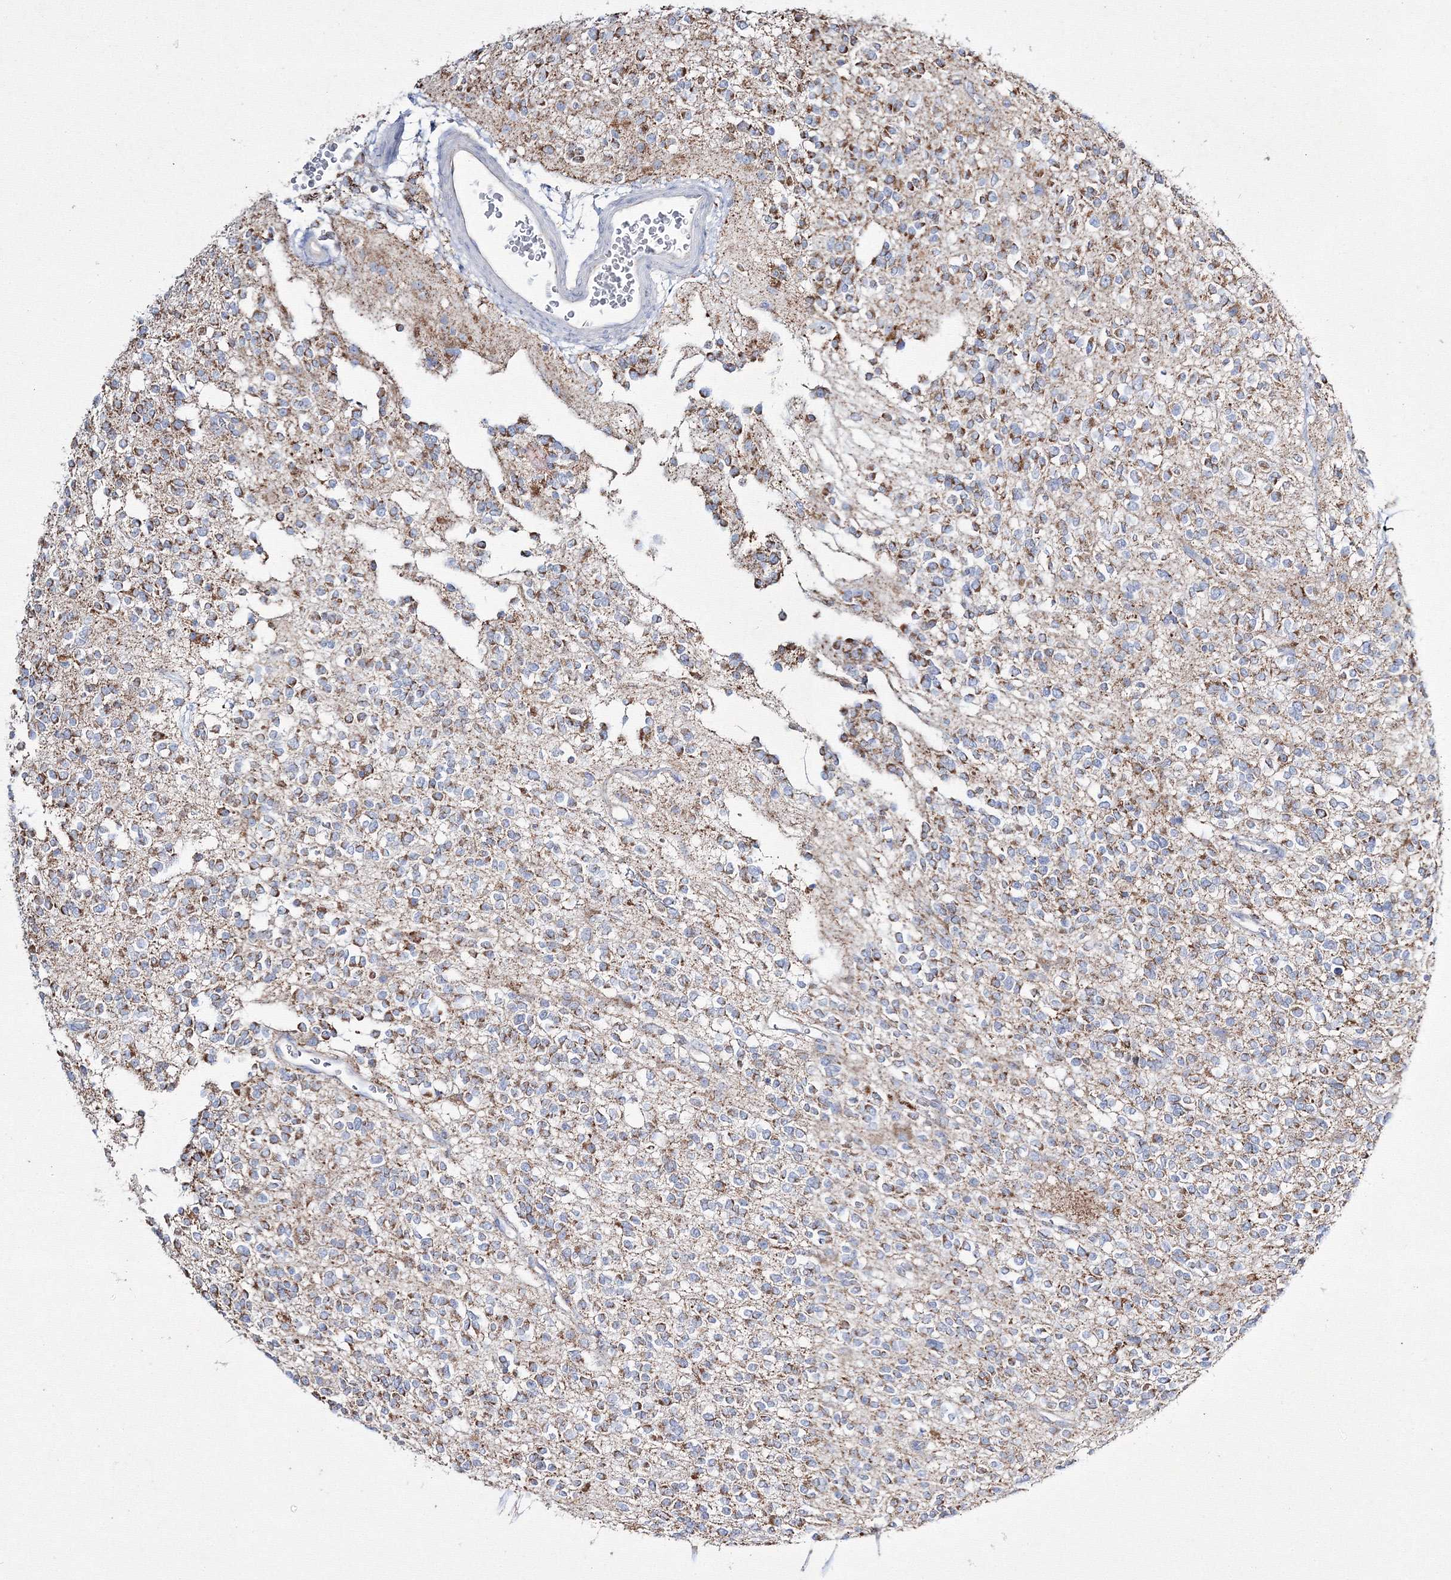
{"staining": {"intensity": "moderate", "quantity": "25%-75%", "location": "cytoplasmic/membranous"}, "tissue": "glioma", "cell_type": "Tumor cells", "image_type": "cancer", "snomed": [{"axis": "morphology", "description": "Glioma, malignant, High grade"}, {"axis": "topography", "description": "Brain"}], "caption": "Protein analysis of glioma tissue reveals moderate cytoplasmic/membranous expression in about 25%-75% of tumor cells.", "gene": "IGSF9", "patient": {"sex": "male", "age": 34}}